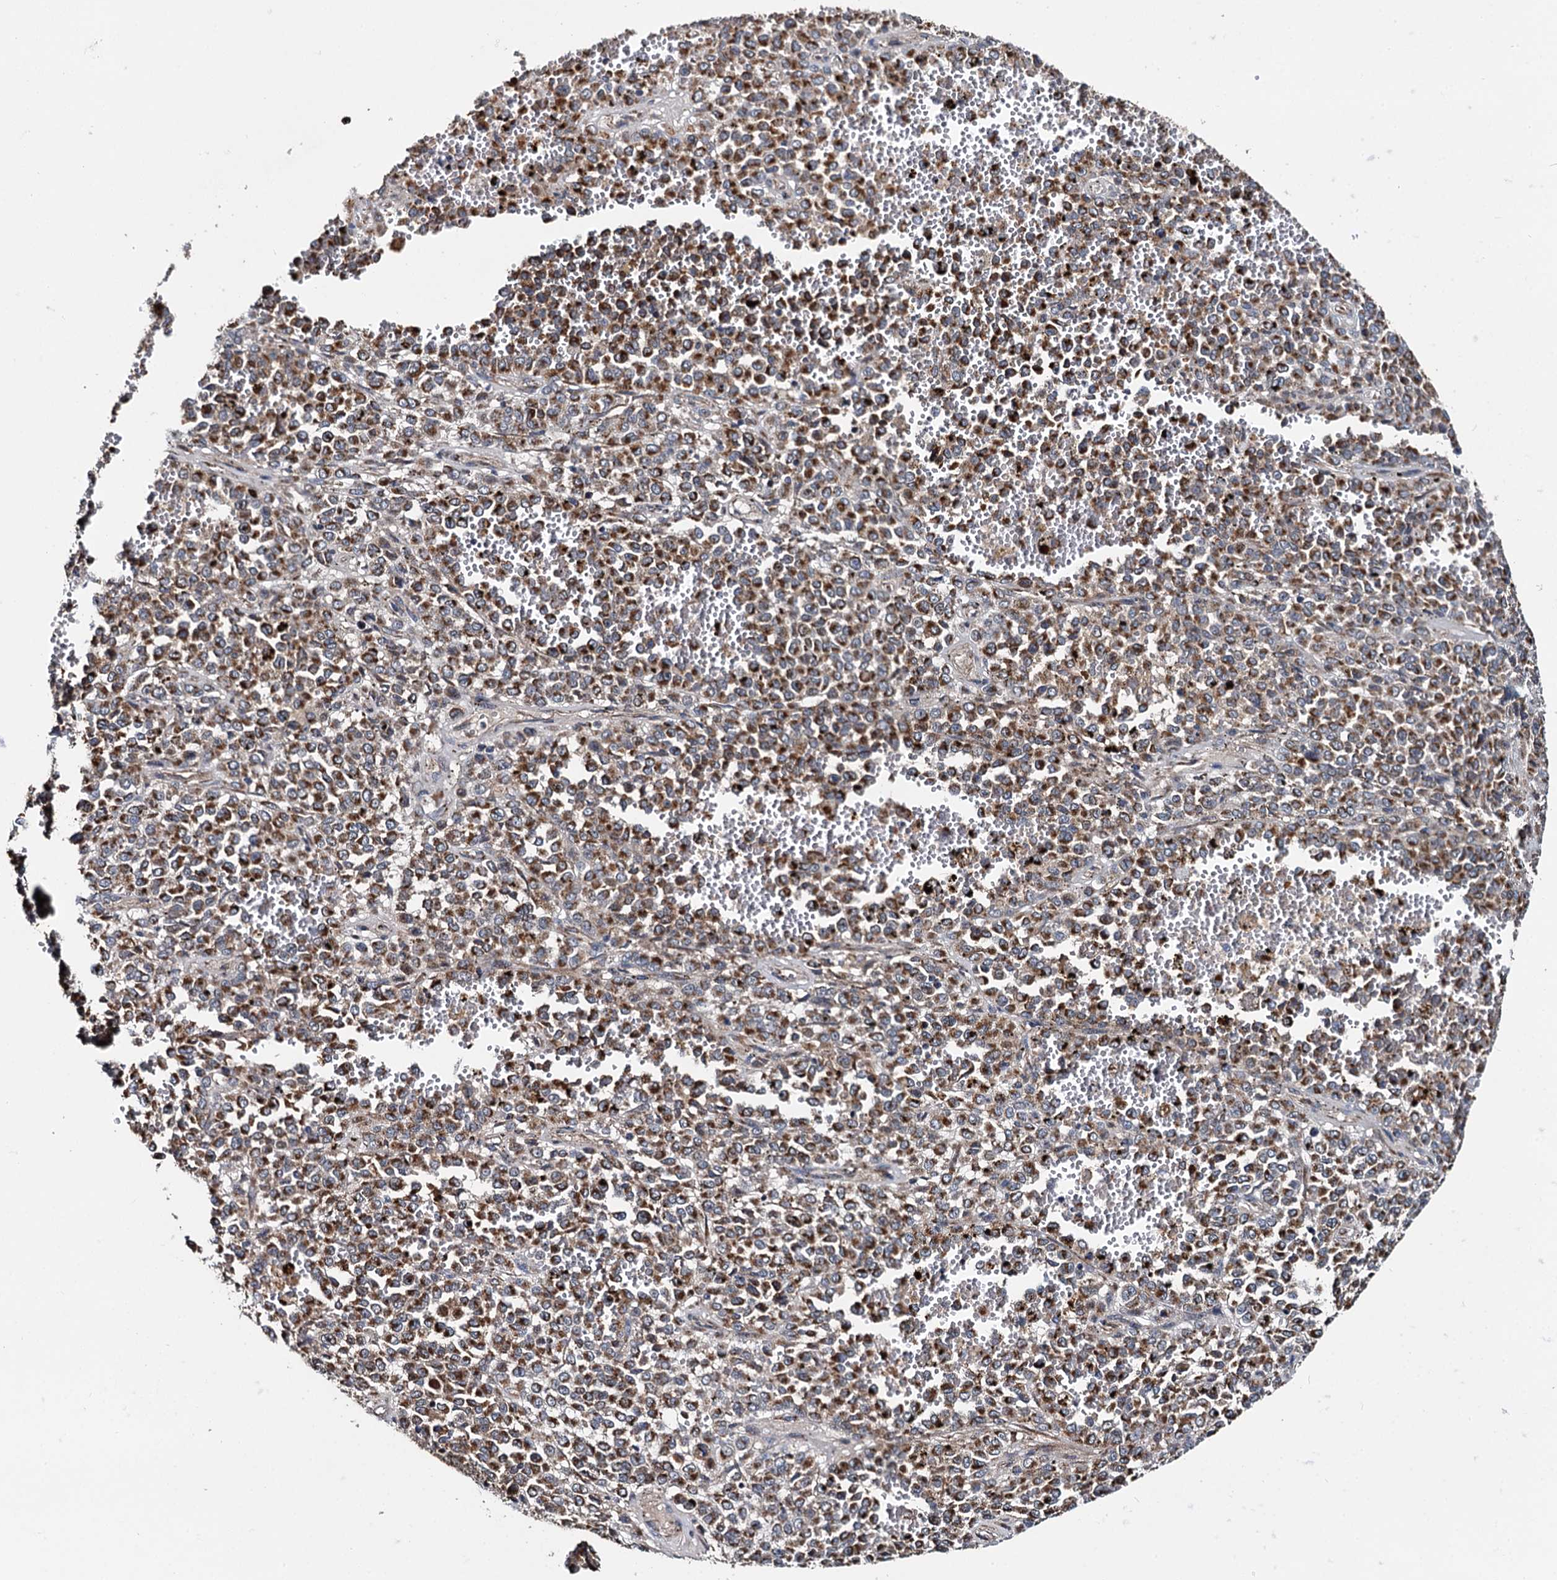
{"staining": {"intensity": "strong", "quantity": ">75%", "location": "cytoplasmic/membranous"}, "tissue": "melanoma", "cell_type": "Tumor cells", "image_type": "cancer", "snomed": [{"axis": "morphology", "description": "Malignant melanoma, Metastatic site"}, {"axis": "topography", "description": "Pancreas"}], "caption": "A high-resolution histopathology image shows IHC staining of malignant melanoma (metastatic site), which demonstrates strong cytoplasmic/membranous positivity in about >75% of tumor cells.", "gene": "SPRYD3", "patient": {"sex": "female", "age": 30}}